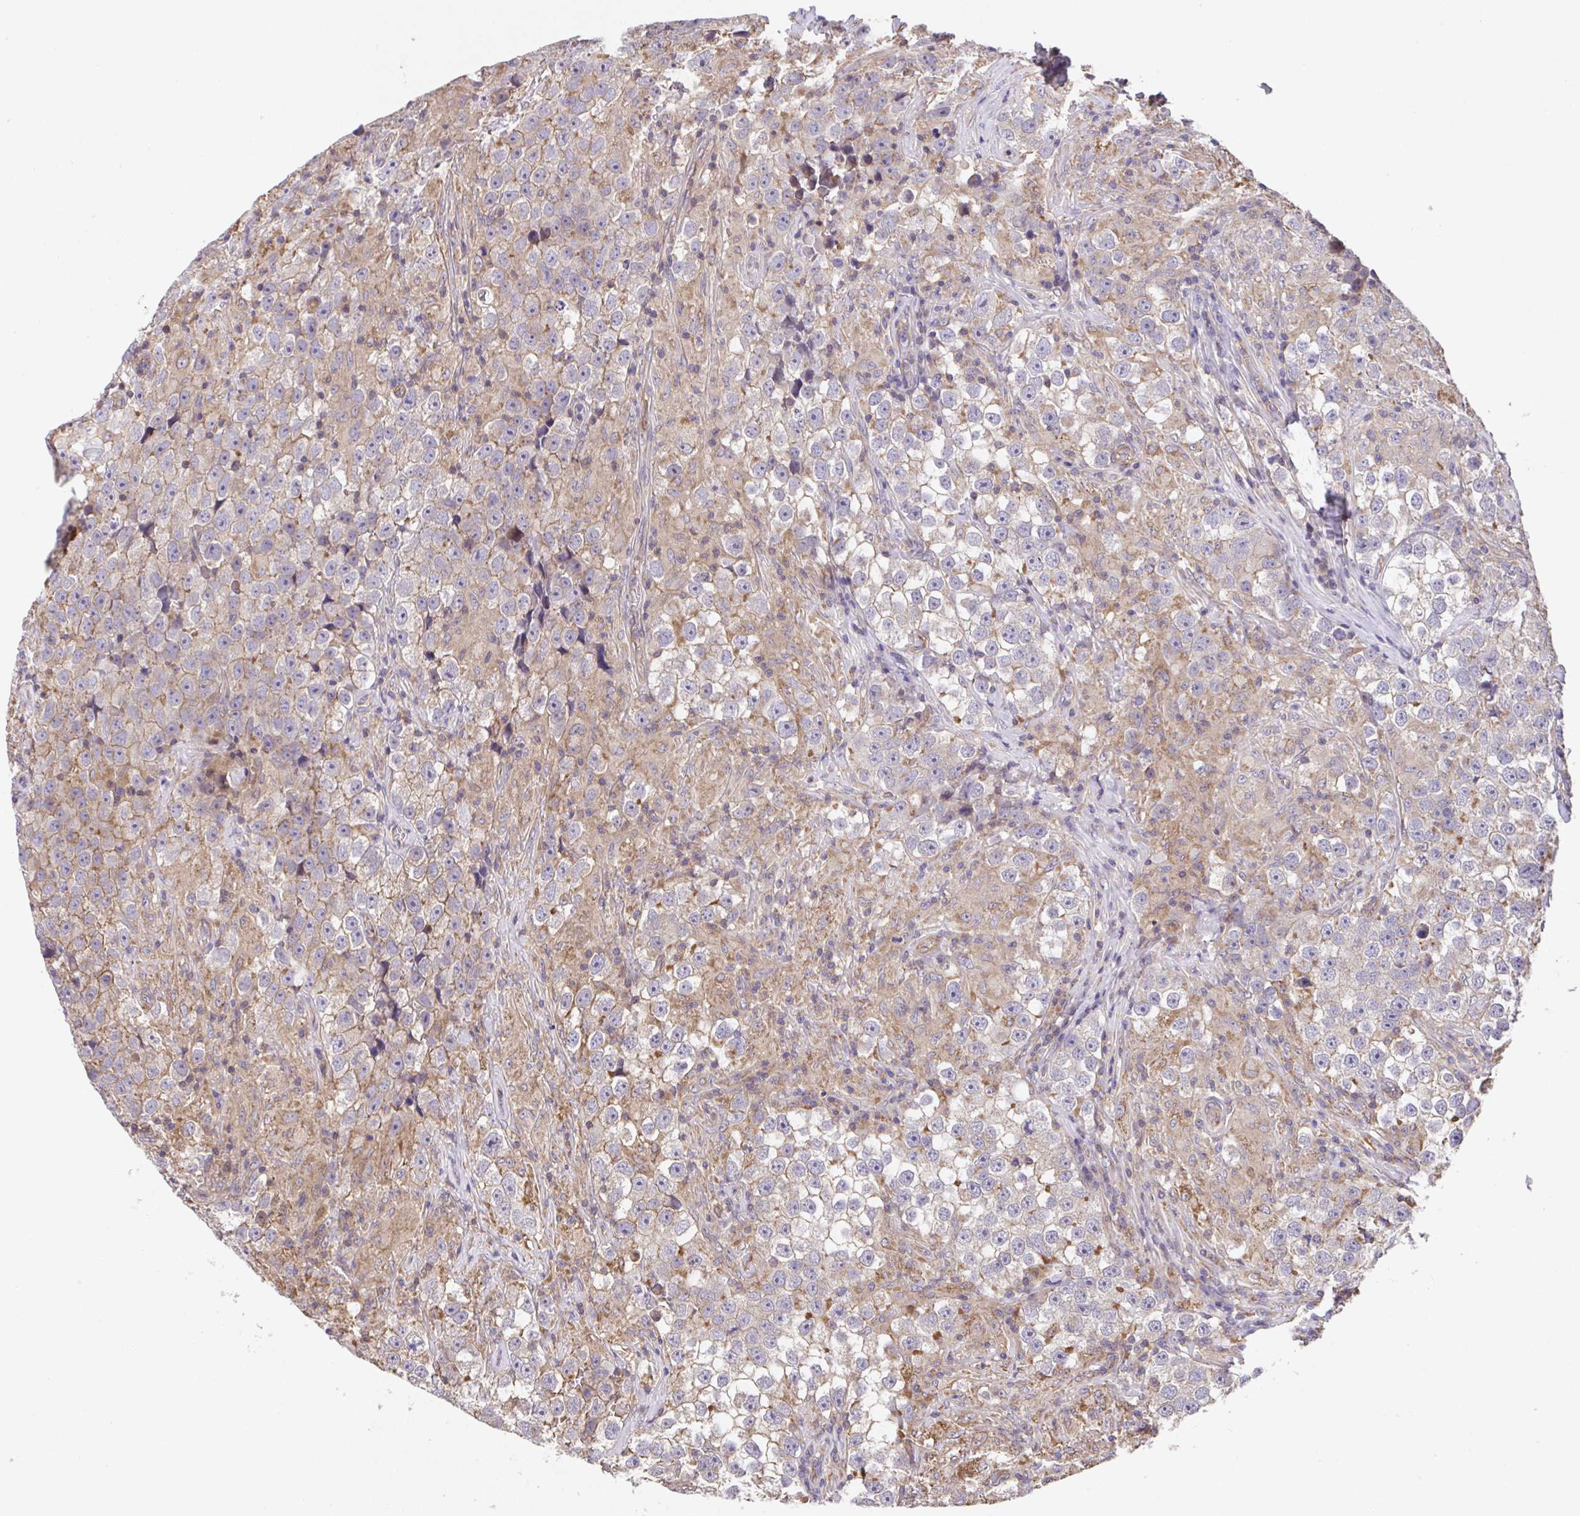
{"staining": {"intensity": "moderate", "quantity": "25%-75%", "location": "cytoplasmic/membranous"}, "tissue": "testis cancer", "cell_type": "Tumor cells", "image_type": "cancer", "snomed": [{"axis": "morphology", "description": "Seminoma, NOS"}, {"axis": "topography", "description": "Testis"}], "caption": "Protein analysis of testis cancer tissue reveals moderate cytoplasmic/membranous staining in about 25%-75% of tumor cells. (brown staining indicates protein expression, while blue staining denotes nuclei).", "gene": "ZNF696", "patient": {"sex": "male", "age": 46}}